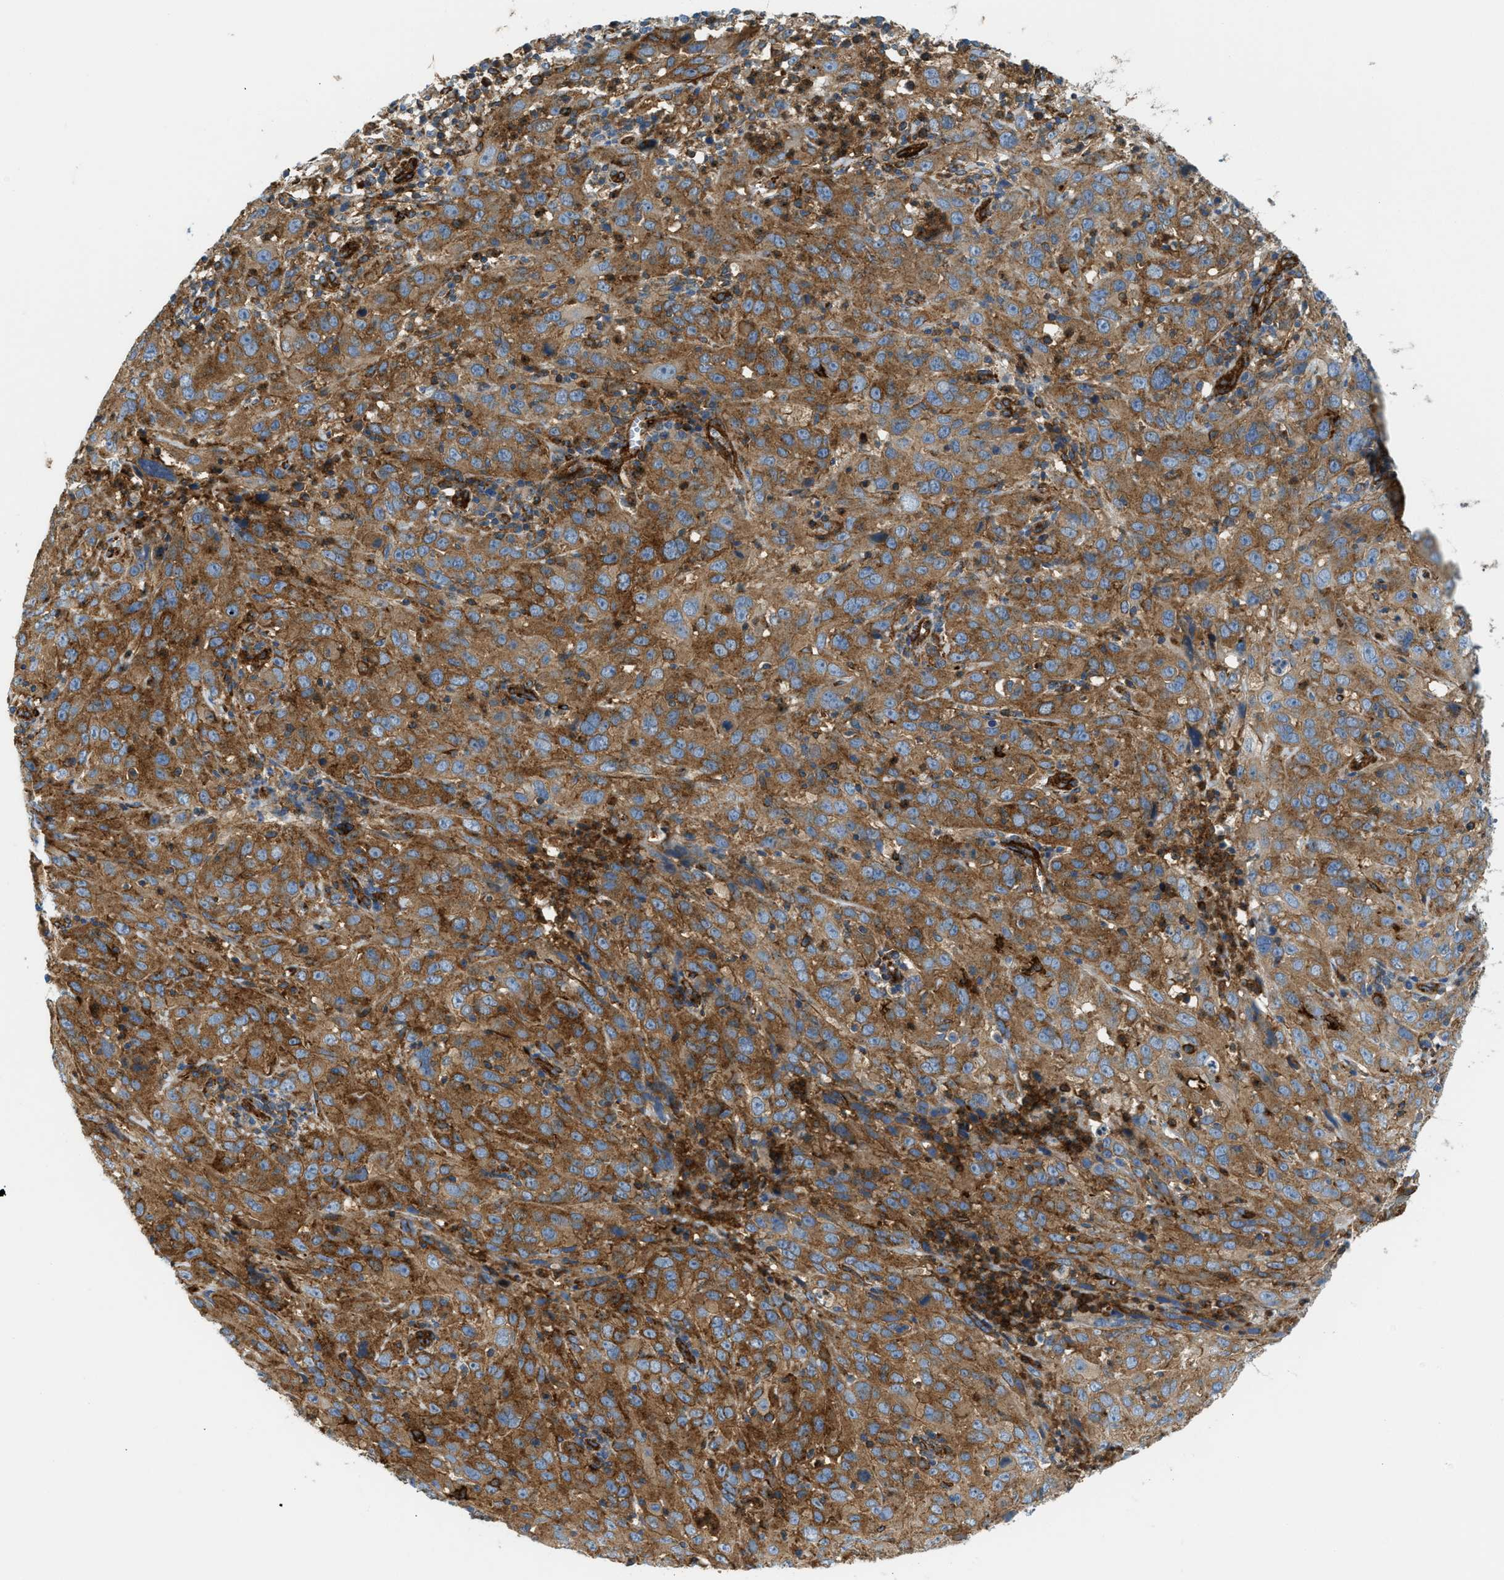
{"staining": {"intensity": "strong", "quantity": ">75%", "location": "cytoplasmic/membranous"}, "tissue": "cervical cancer", "cell_type": "Tumor cells", "image_type": "cancer", "snomed": [{"axis": "morphology", "description": "Squamous cell carcinoma, NOS"}, {"axis": "topography", "description": "Cervix"}], "caption": "This is an image of immunohistochemistry staining of cervical cancer (squamous cell carcinoma), which shows strong staining in the cytoplasmic/membranous of tumor cells.", "gene": "HIP1", "patient": {"sex": "female", "age": 32}}